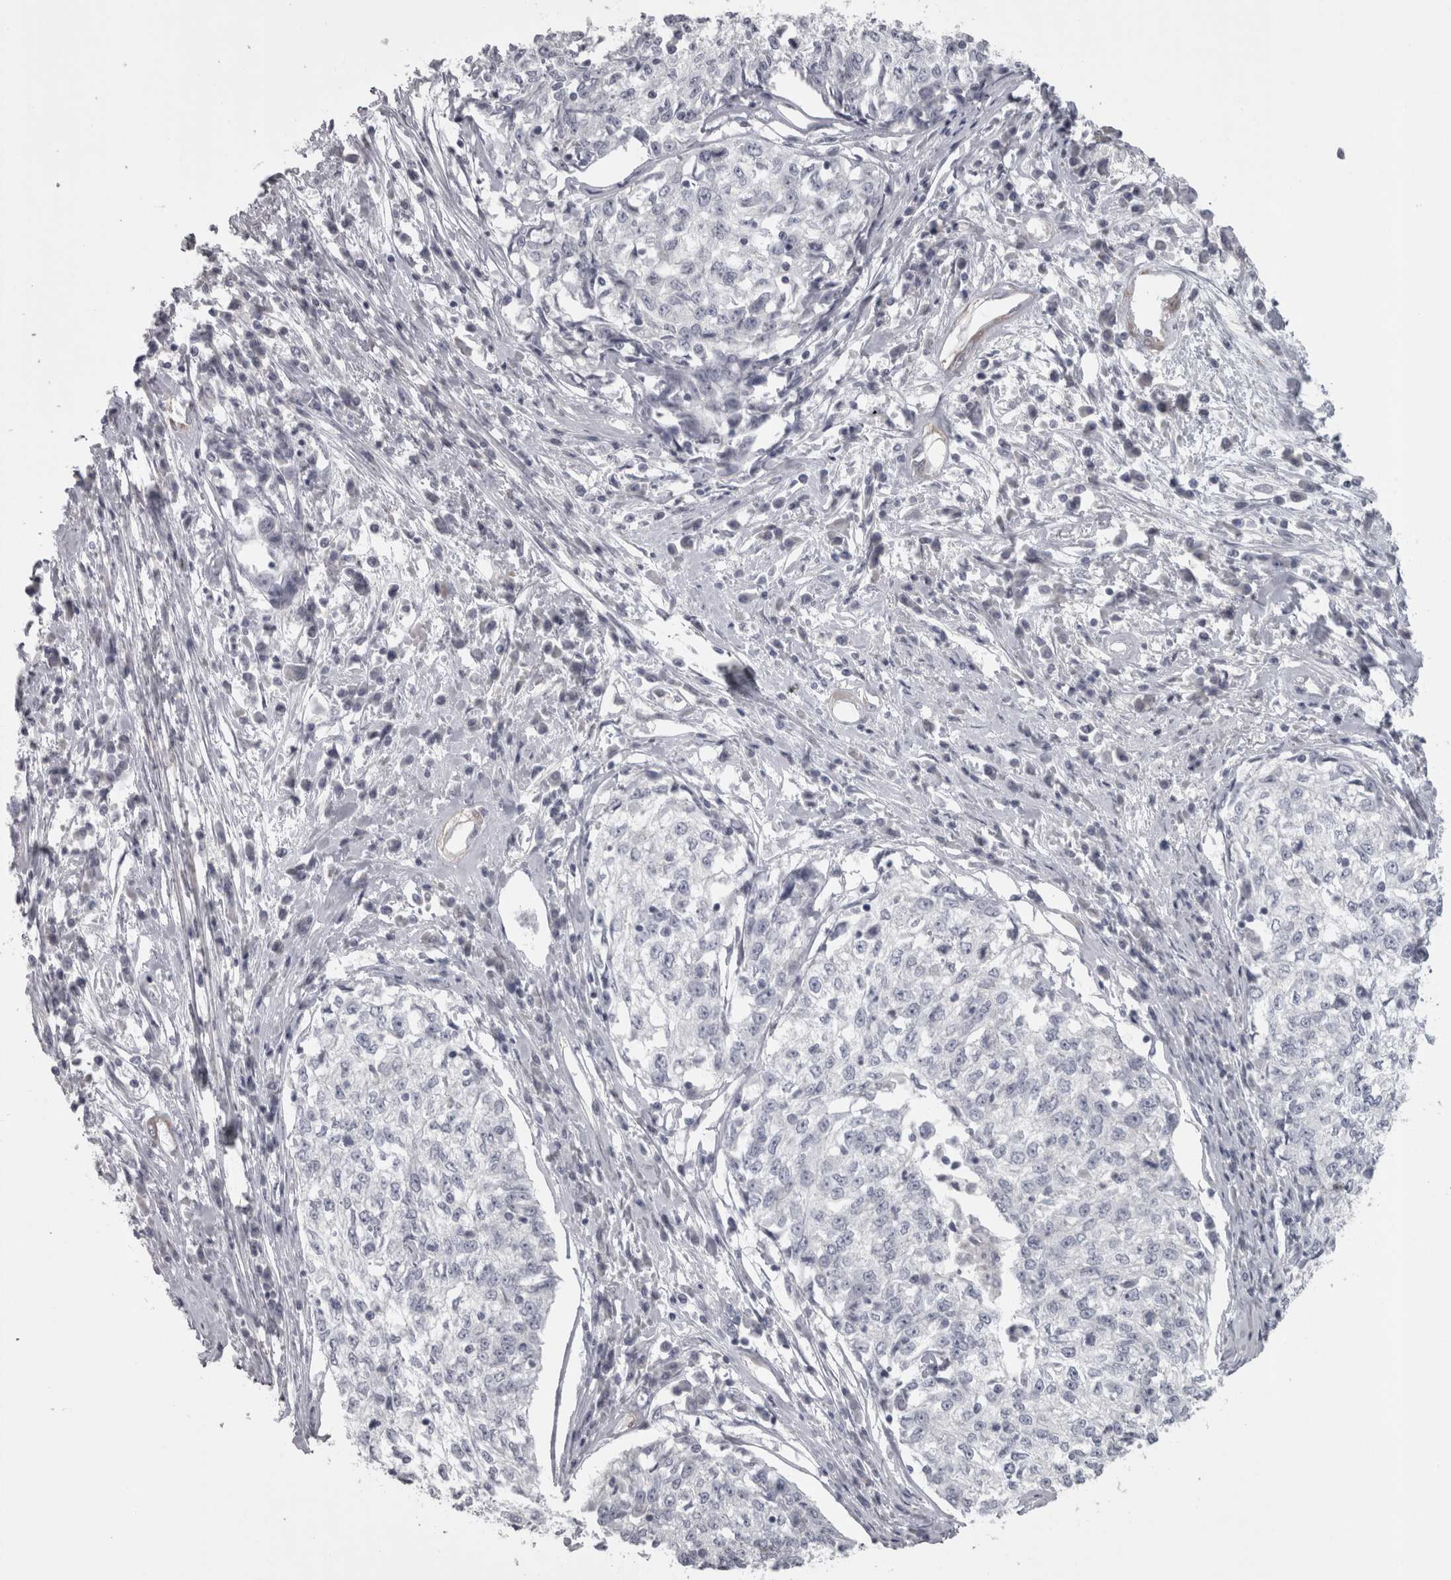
{"staining": {"intensity": "negative", "quantity": "none", "location": "none"}, "tissue": "cervical cancer", "cell_type": "Tumor cells", "image_type": "cancer", "snomed": [{"axis": "morphology", "description": "Squamous cell carcinoma, NOS"}, {"axis": "topography", "description": "Cervix"}], "caption": "The IHC histopathology image has no significant staining in tumor cells of cervical cancer (squamous cell carcinoma) tissue. Brightfield microscopy of IHC stained with DAB (brown) and hematoxylin (blue), captured at high magnification.", "gene": "PPP1R12B", "patient": {"sex": "female", "age": 57}}